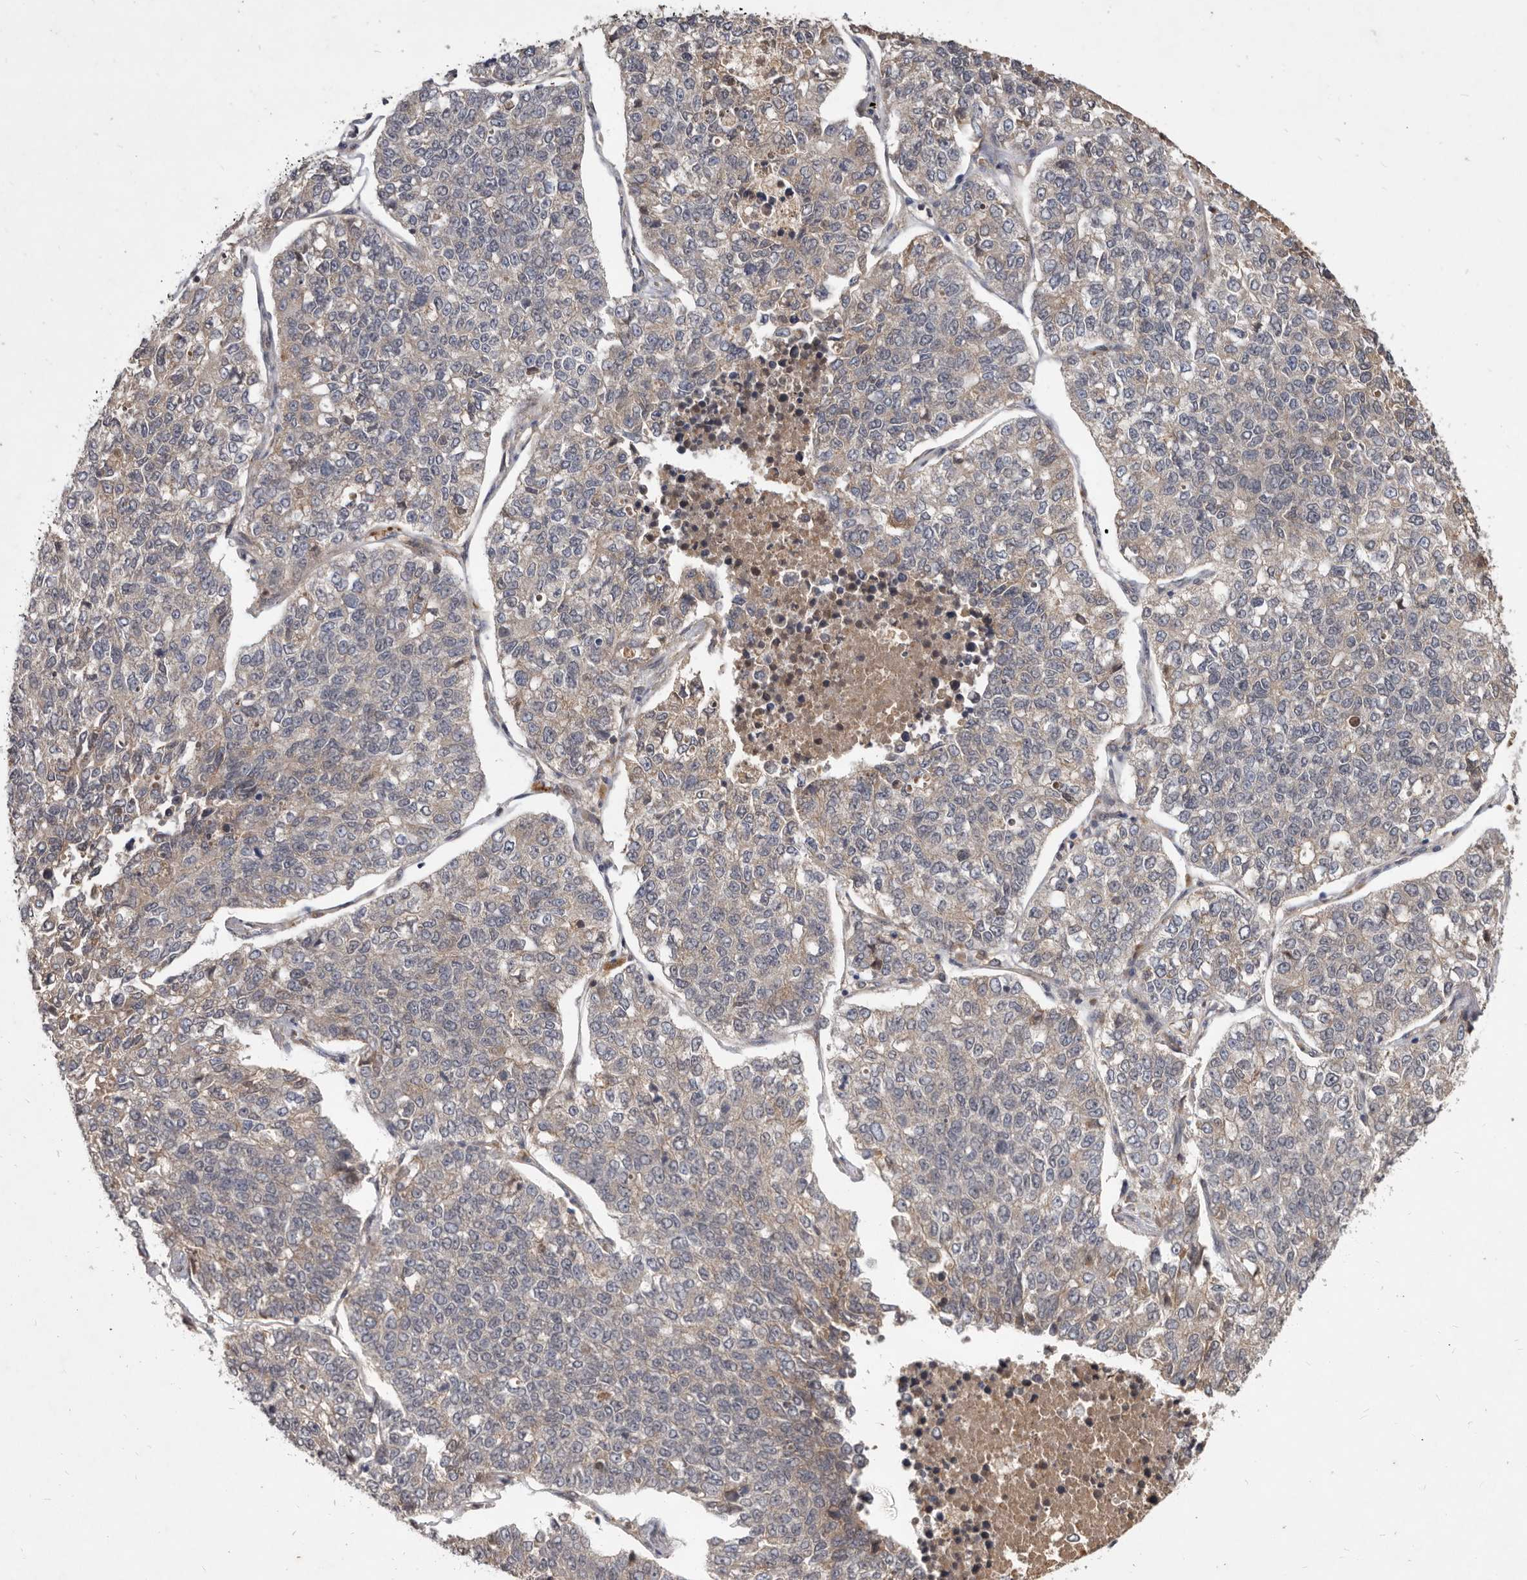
{"staining": {"intensity": "weak", "quantity": "25%-75%", "location": "cytoplasmic/membranous"}, "tissue": "lung cancer", "cell_type": "Tumor cells", "image_type": "cancer", "snomed": [{"axis": "morphology", "description": "Adenocarcinoma, NOS"}, {"axis": "topography", "description": "Lung"}], "caption": "Human lung cancer stained with a protein marker shows weak staining in tumor cells.", "gene": "DNAJC28", "patient": {"sex": "male", "age": 49}}